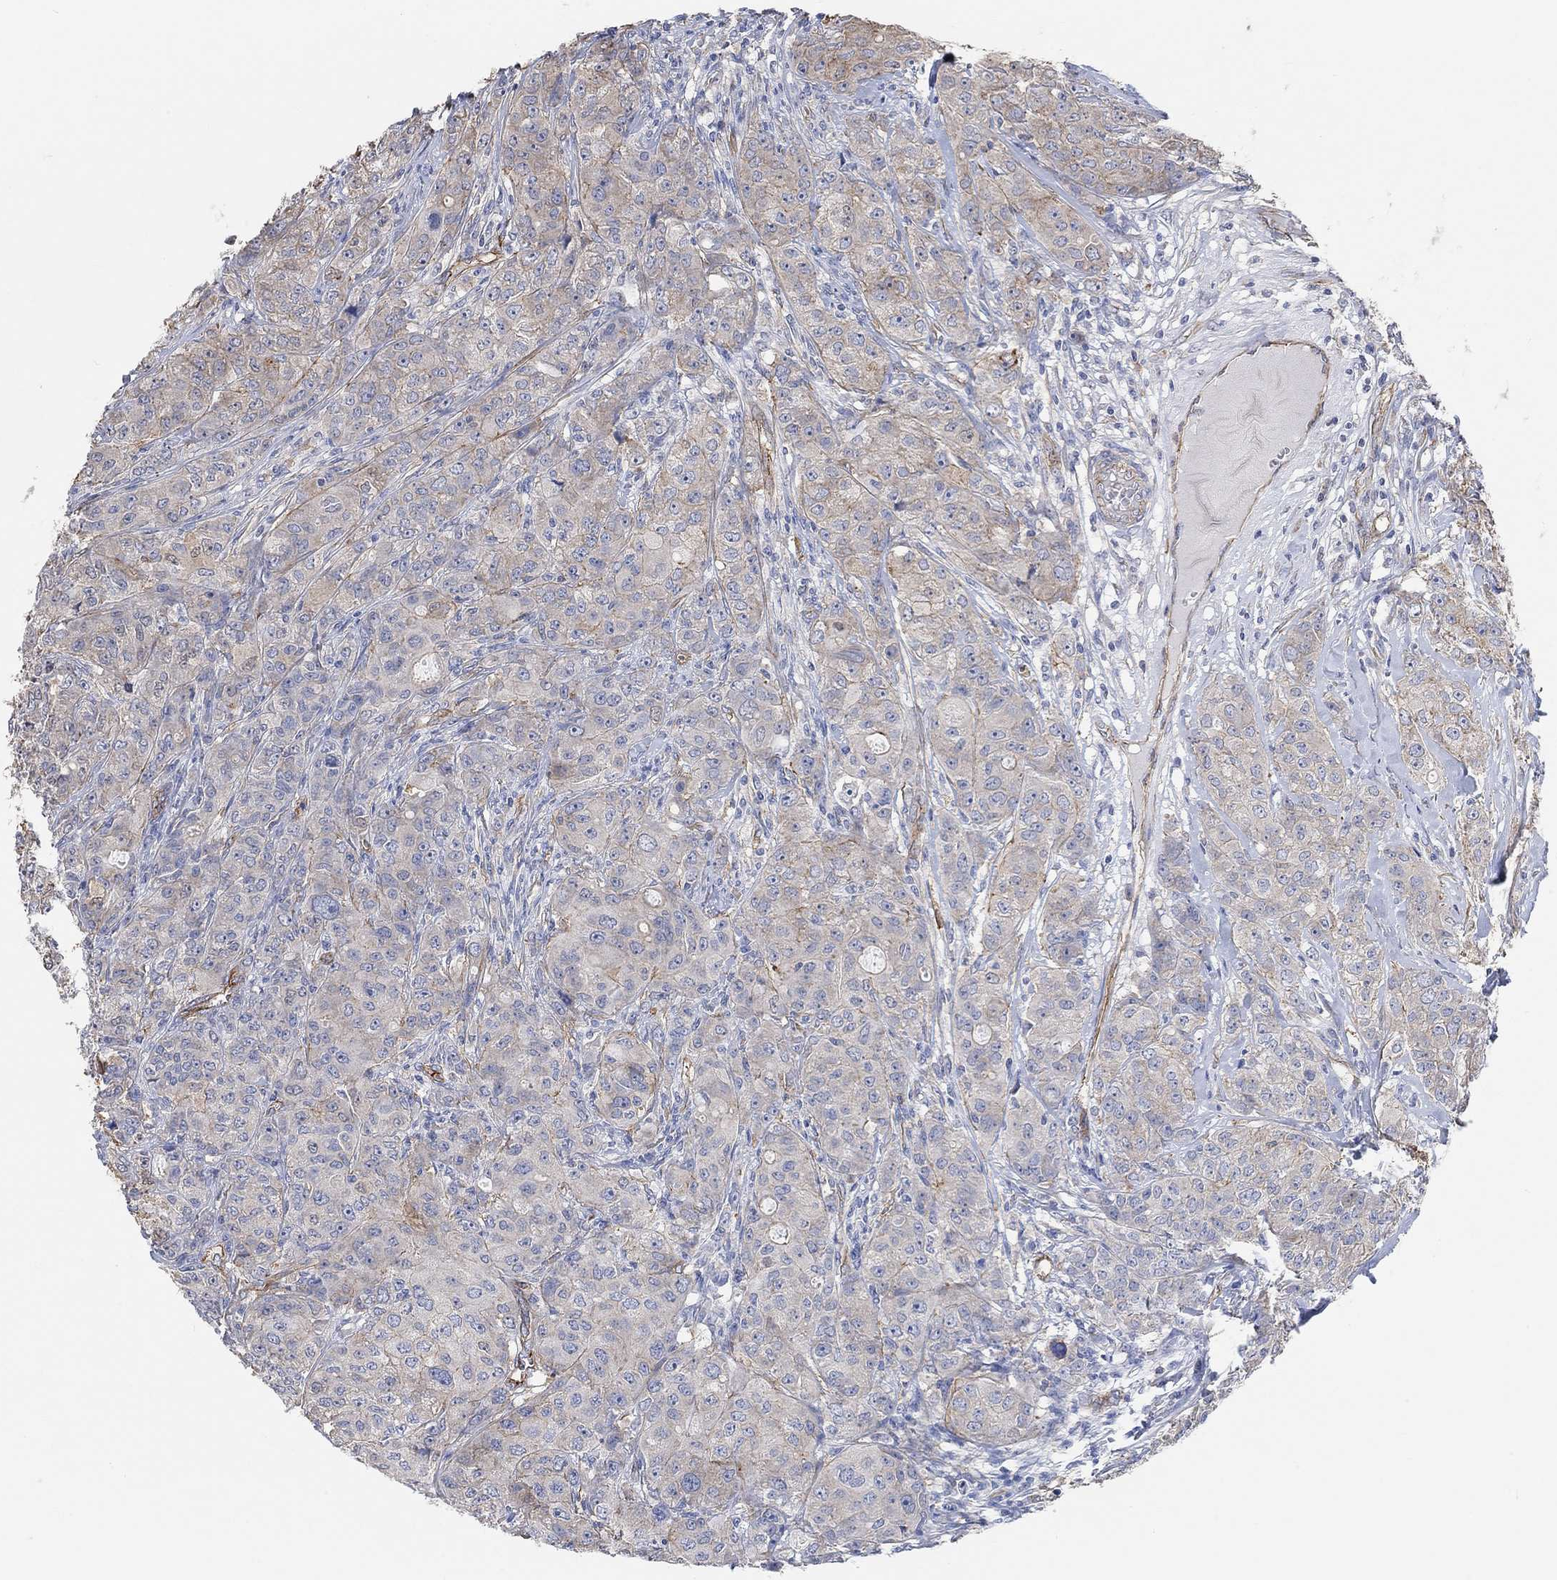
{"staining": {"intensity": "weak", "quantity": "25%-75%", "location": "cytoplasmic/membranous"}, "tissue": "breast cancer", "cell_type": "Tumor cells", "image_type": "cancer", "snomed": [{"axis": "morphology", "description": "Duct carcinoma"}, {"axis": "topography", "description": "Breast"}], "caption": "A brown stain highlights weak cytoplasmic/membranous positivity of a protein in human intraductal carcinoma (breast) tumor cells.", "gene": "SYT16", "patient": {"sex": "female", "age": 43}}